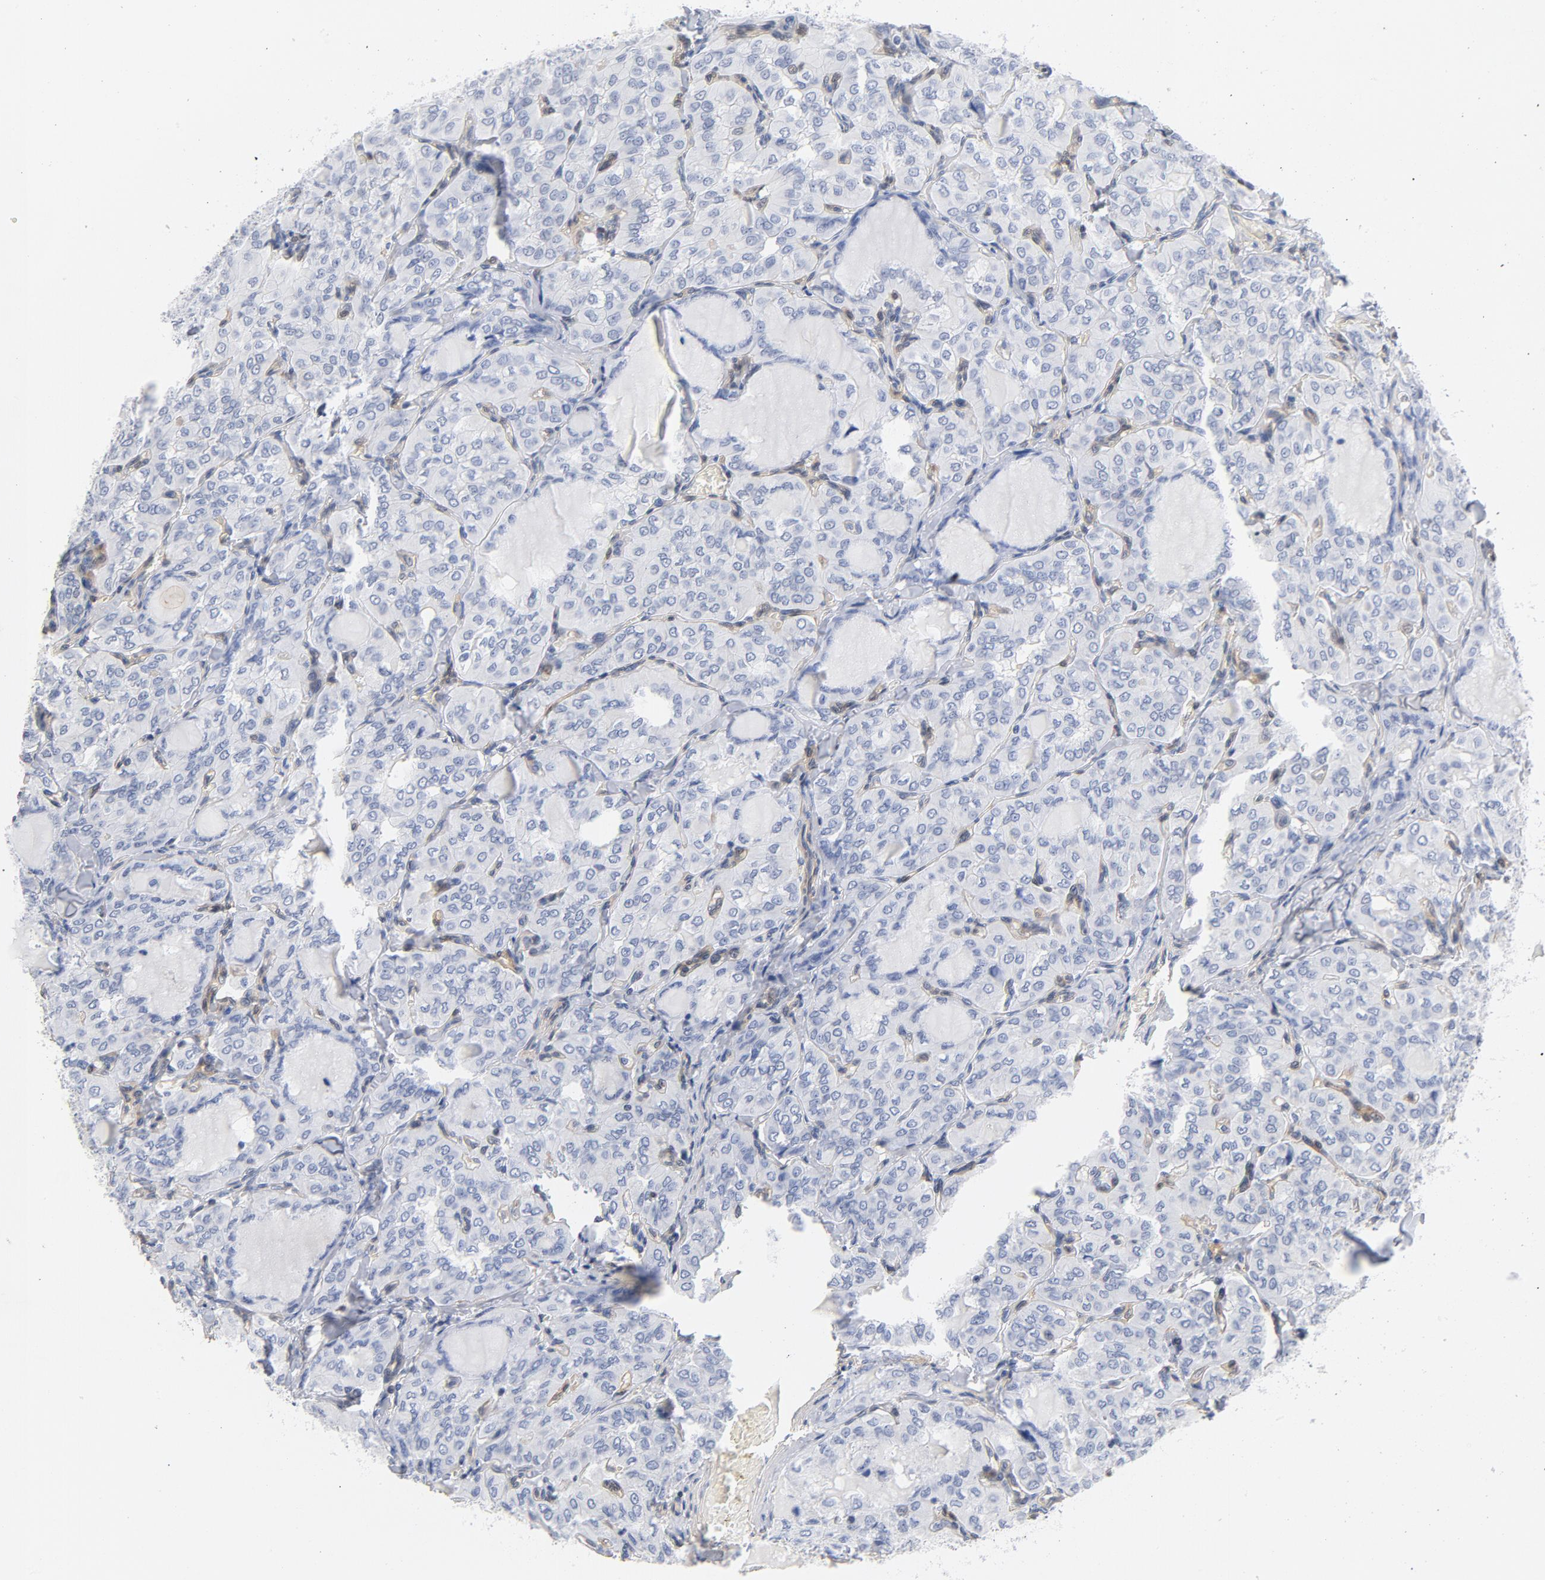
{"staining": {"intensity": "negative", "quantity": "none", "location": "none"}, "tissue": "thyroid cancer", "cell_type": "Tumor cells", "image_type": "cancer", "snomed": [{"axis": "morphology", "description": "Papillary adenocarcinoma, NOS"}, {"axis": "topography", "description": "Thyroid gland"}], "caption": "Immunohistochemistry (IHC) micrograph of human thyroid papillary adenocarcinoma stained for a protein (brown), which demonstrates no staining in tumor cells.", "gene": "CDKN1B", "patient": {"sex": "male", "age": 20}}